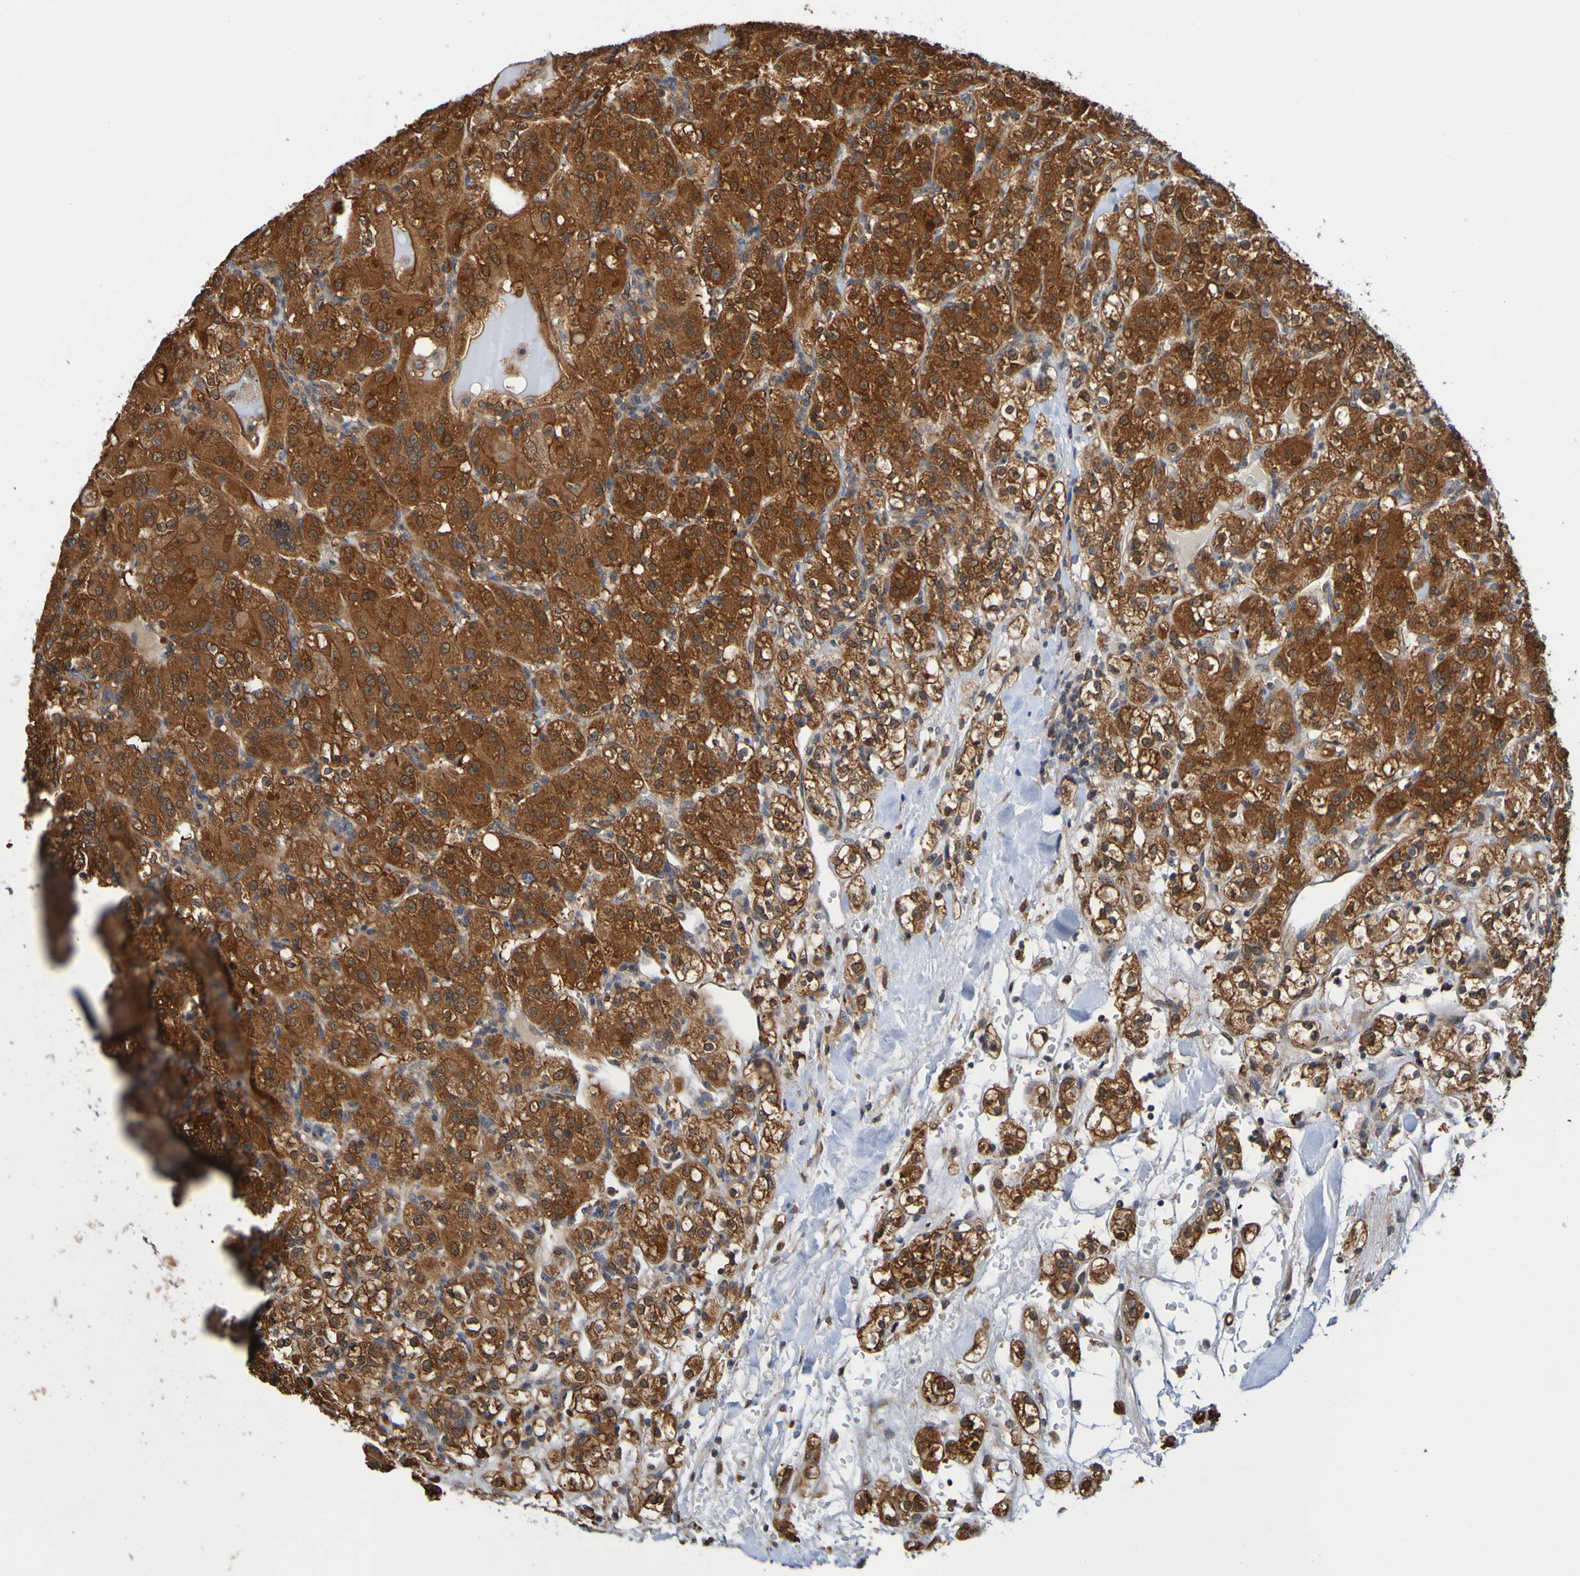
{"staining": {"intensity": "strong", "quantity": ">75%", "location": "cytoplasmic/membranous"}, "tissue": "renal cancer", "cell_type": "Tumor cells", "image_type": "cancer", "snomed": [{"axis": "morphology", "description": "Normal tissue, NOS"}, {"axis": "morphology", "description": "Adenocarcinoma, NOS"}, {"axis": "topography", "description": "Kidney"}], "caption": "An image of human adenocarcinoma (renal) stained for a protein demonstrates strong cytoplasmic/membranous brown staining in tumor cells.", "gene": "AXIN1", "patient": {"sex": "male", "age": 61}}